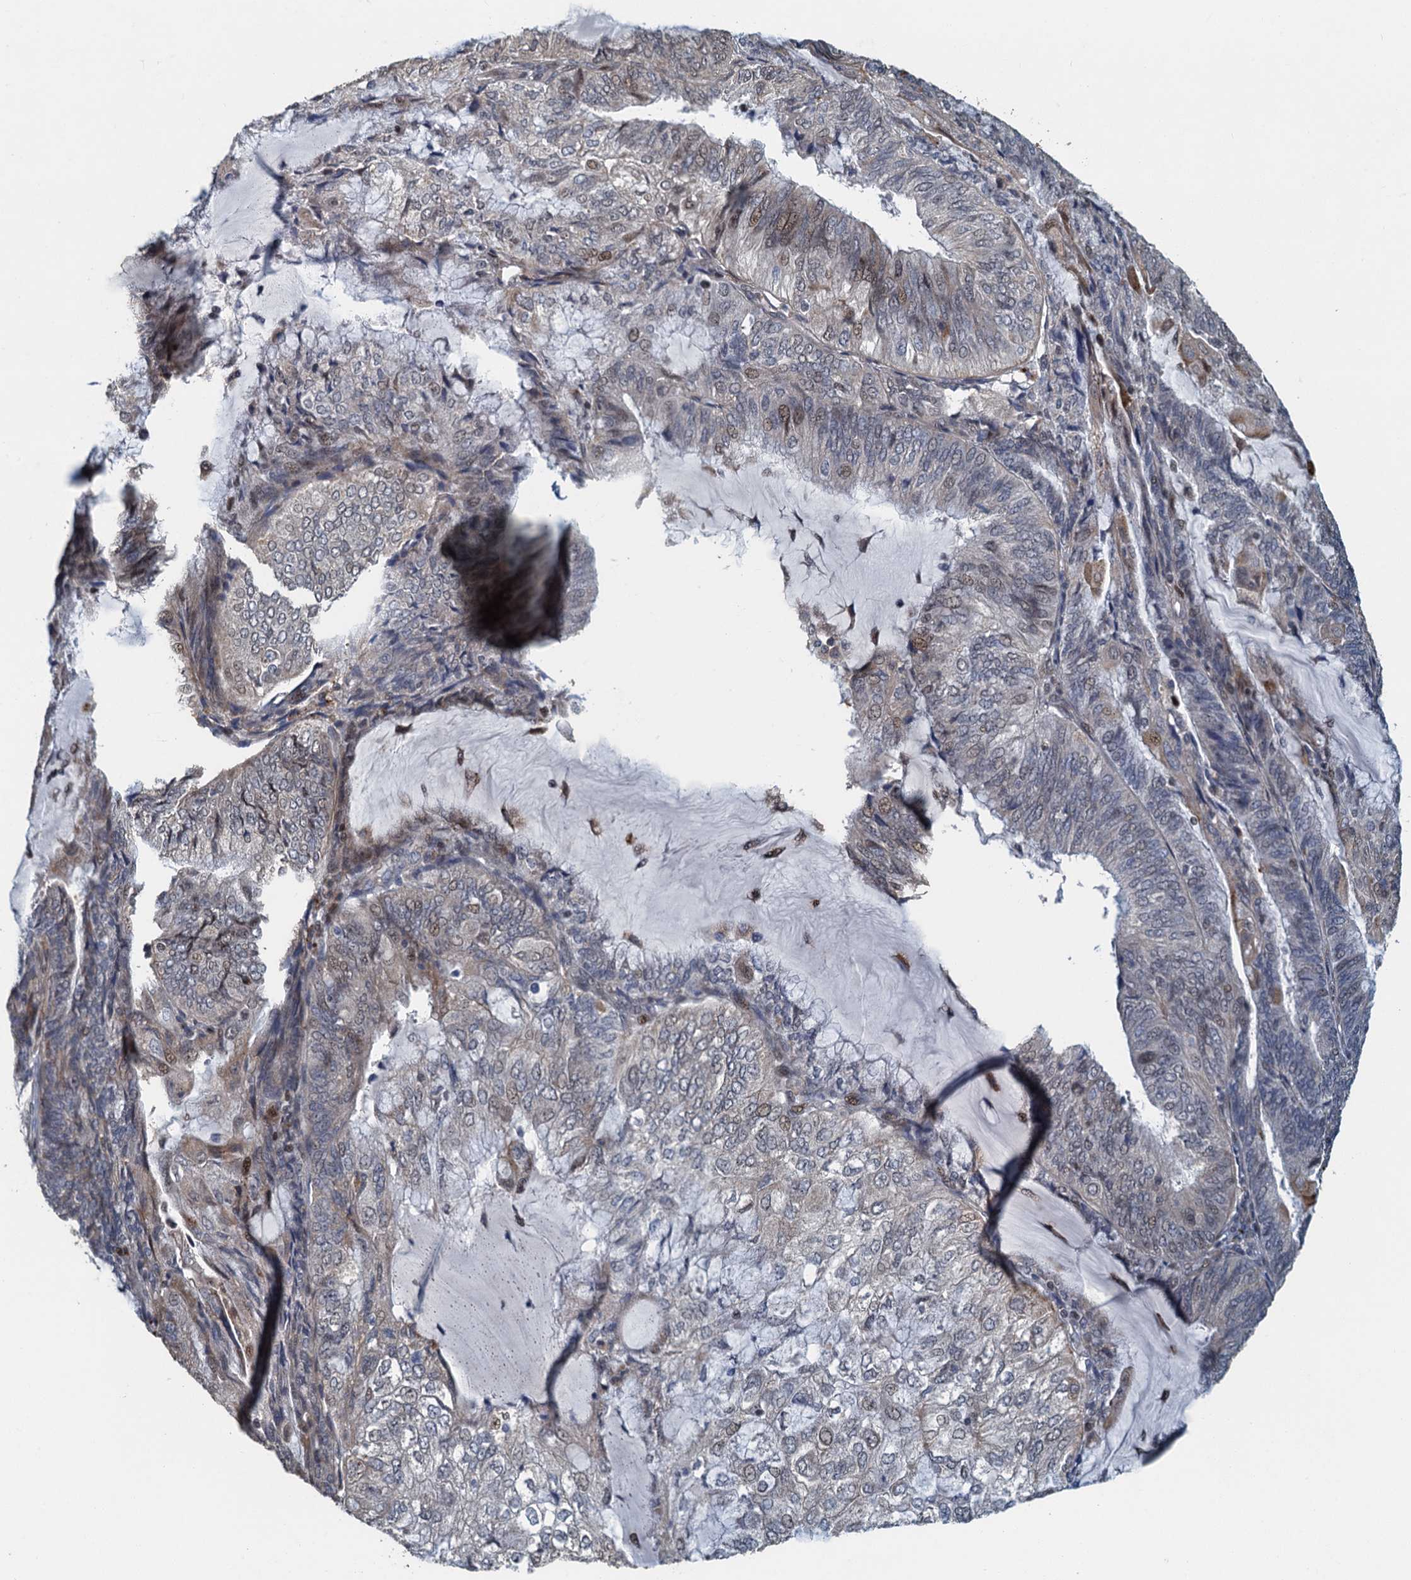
{"staining": {"intensity": "weak", "quantity": "<25%", "location": "cytoplasmic/membranous,nuclear"}, "tissue": "endometrial cancer", "cell_type": "Tumor cells", "image_type": "cancer", "snomed": [{"axis": "morphology", "description": "Adenocarcinoma, NOS"}, {"axis": "topography", "description": "Endometrium"}], "caption": "There is no significant staining in tumor cells of endometrial adenocarcinoma. Brightfield microscopy of IHC stained with DAB (3,3'-diaminobenzidine) (brown) and hematoxylin (blue), captured at high magnification.", "gene": "AGRN", "patient": {"sex": "female", "age": 81}}